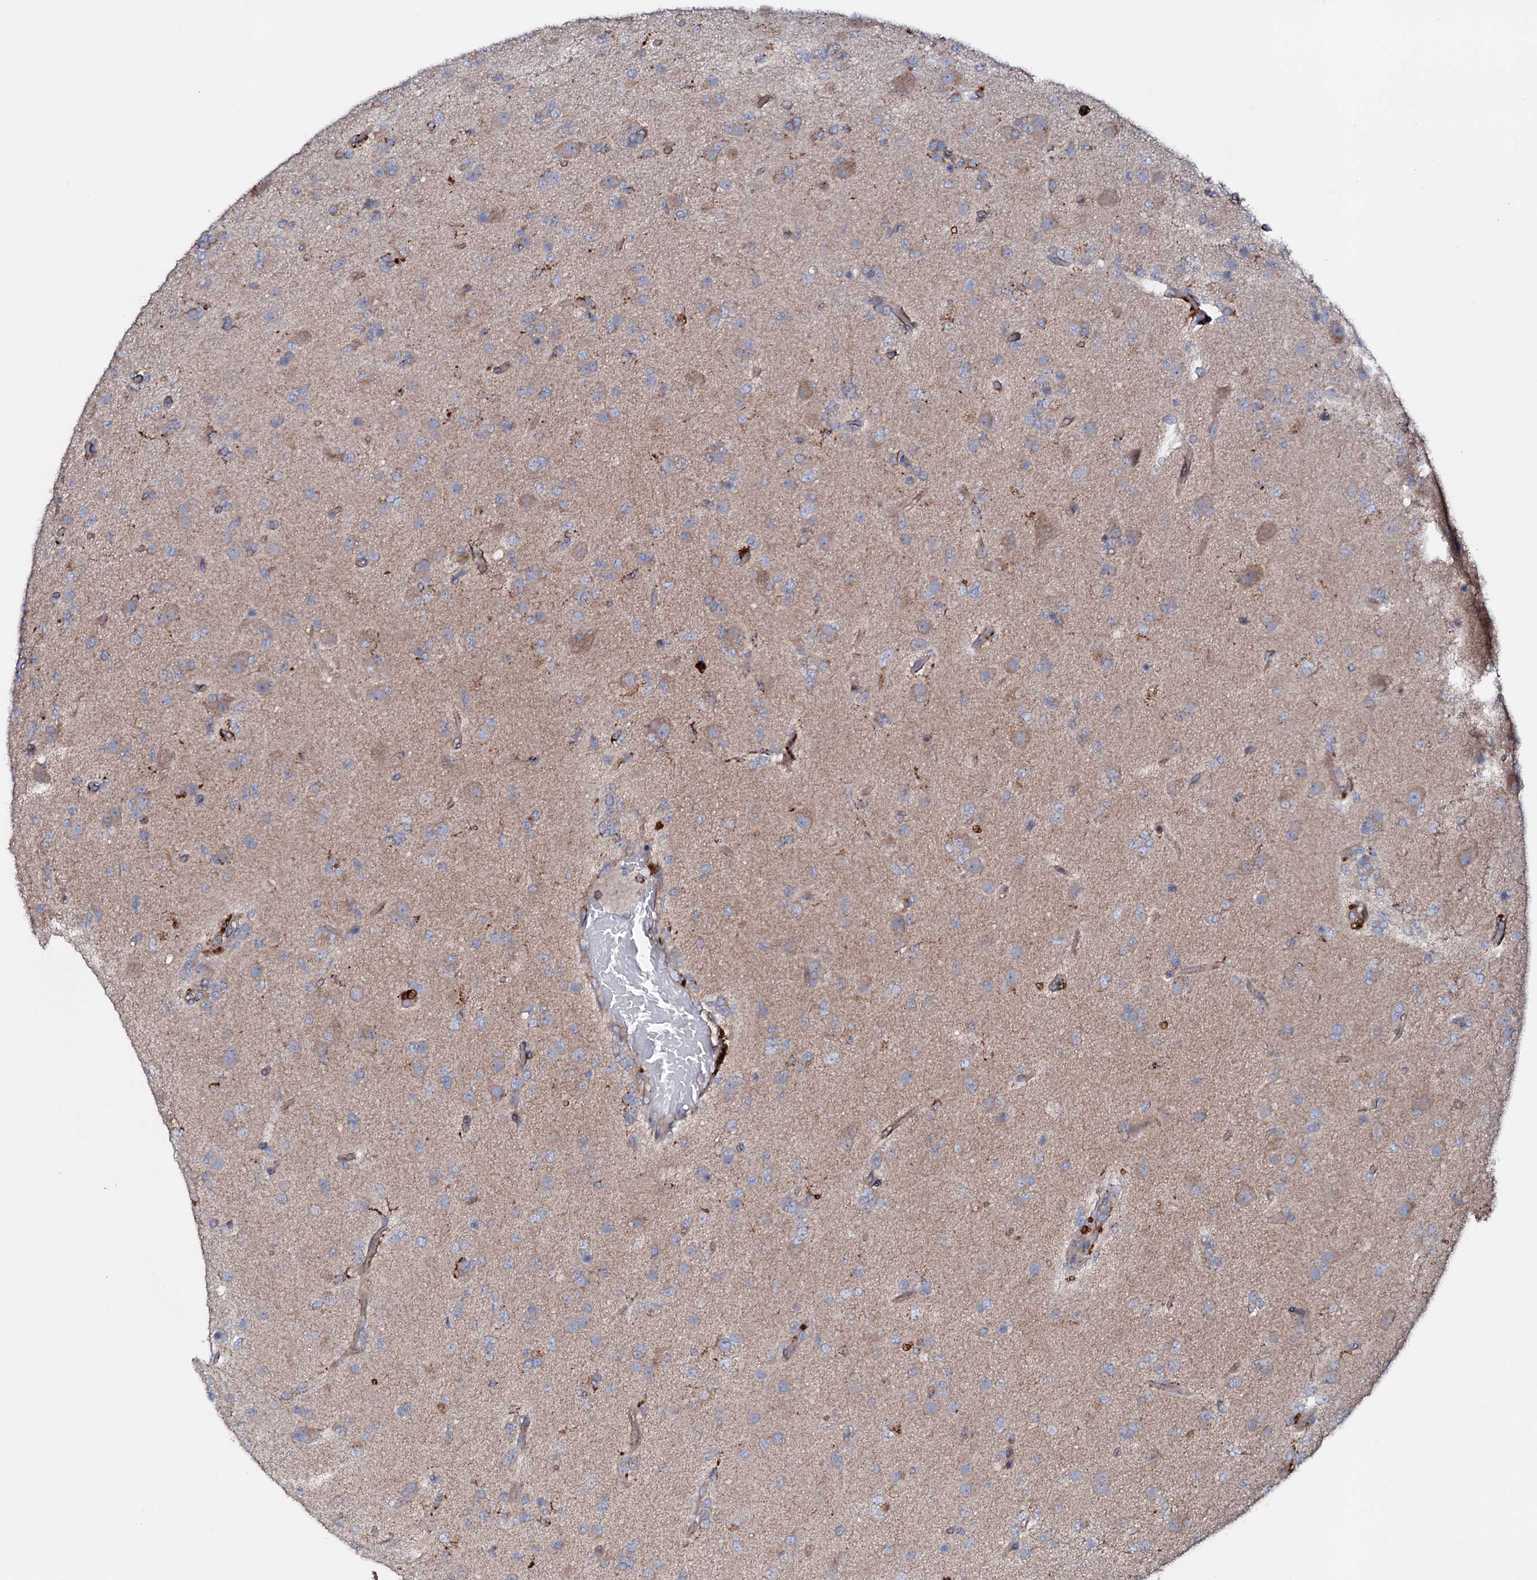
{"staining": {"intensity": "moderate", "quantity": "<25%", "location": "cytoplasmic/membranous"}, "tissue": "glioma", "cell_type": "Tumor cells", "image_type": "cancer", "snomed": [{"axis": "morphology", "description": "Glioma, malignant, High grade"}, {"axis": "topography", "description": "Brain"}], "caption": "Malignant glioma (high-grade) stained with DAB IHC reveals low levels of moderate cytoplasmic/membranous positivity in approximately <25% of tumor cells.", "gene": "P2RX4", "patient": {"sex": "female", "age": 74}}